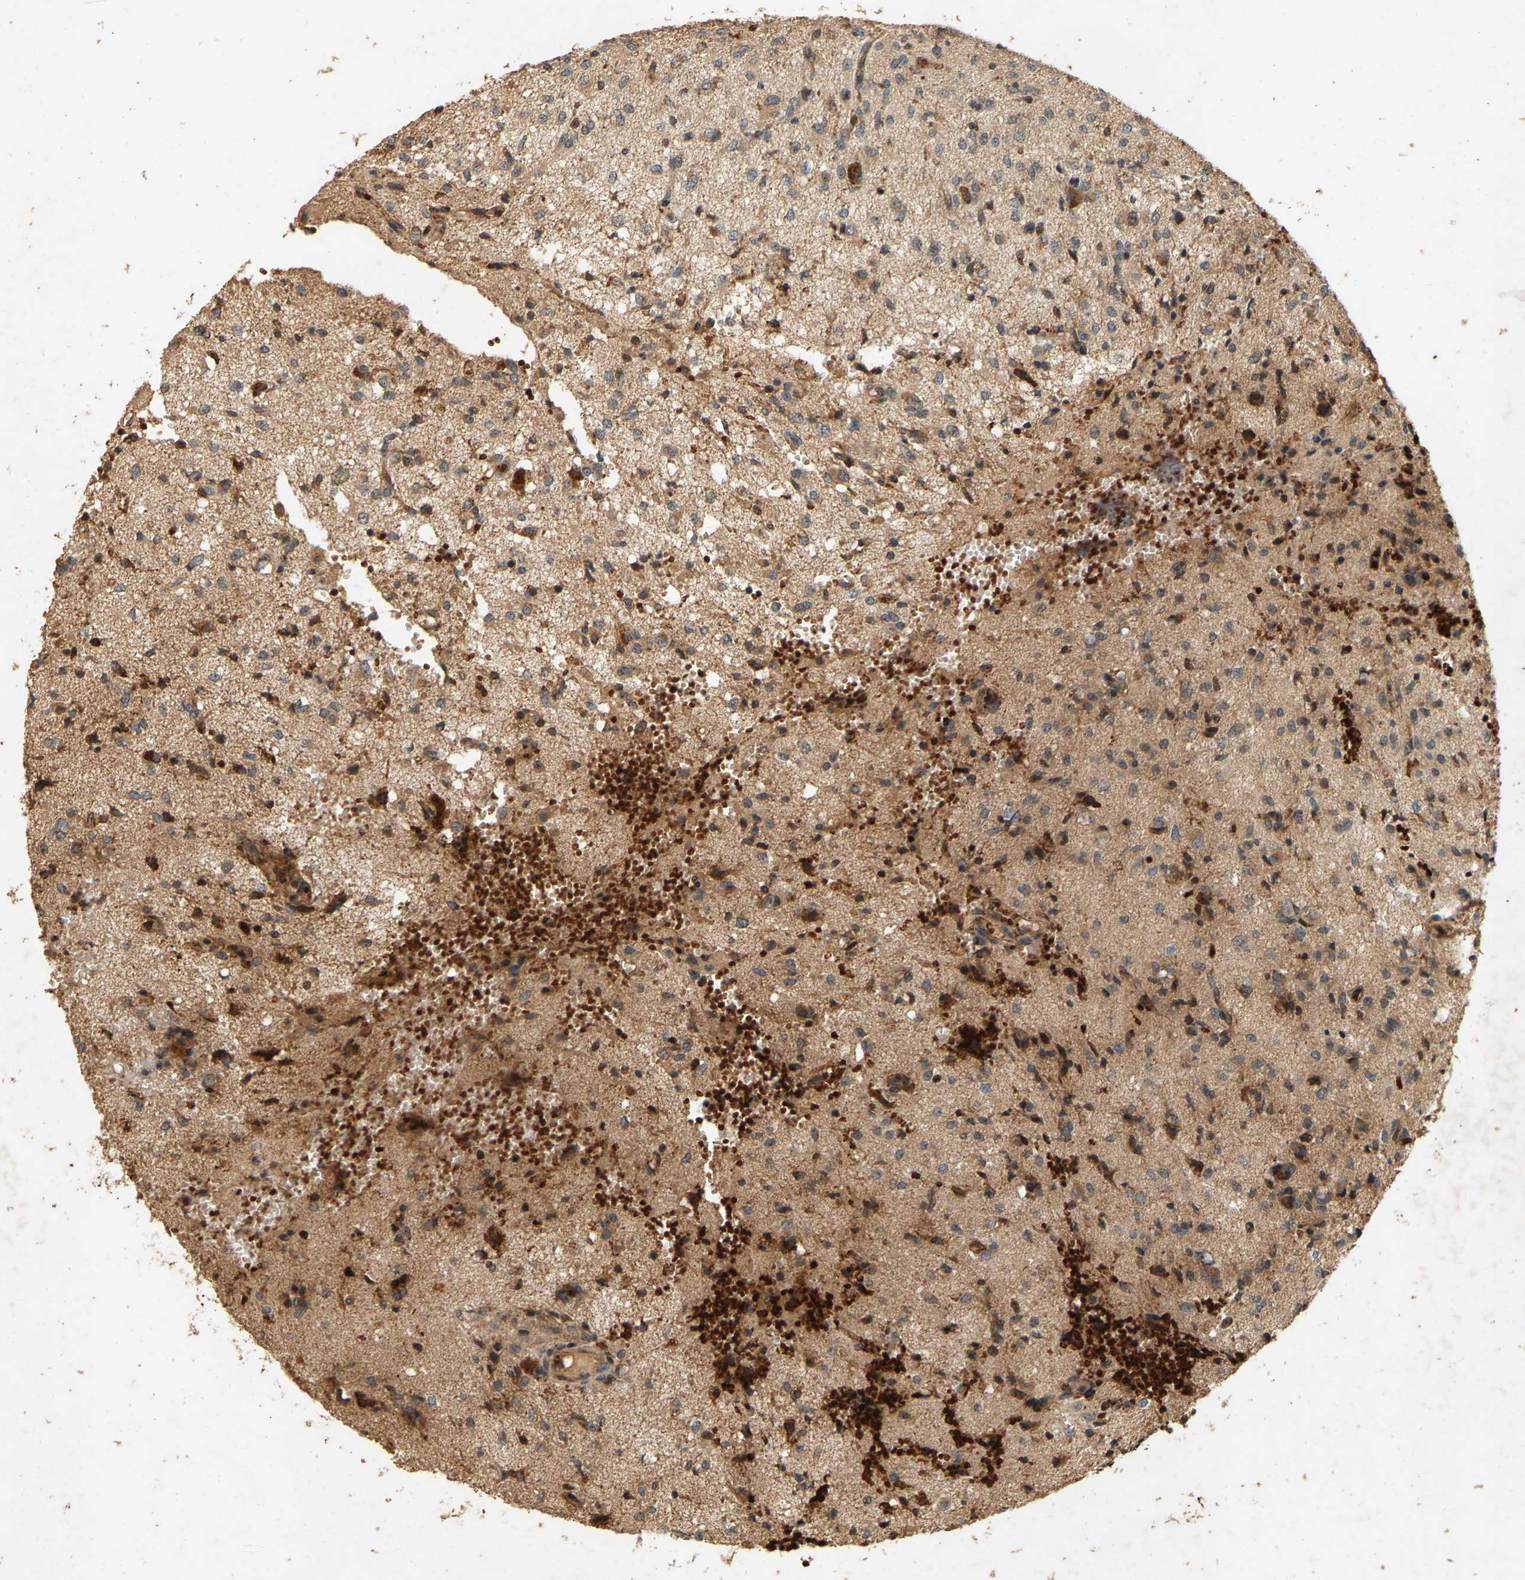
{"staining": {"intensity": "weak", "quantity": ">75%", "location": "cytoplasmic/membranous"}, "tissue": "glioma", "cell_type": "Tumor cells", "image_type": "cancer", "snomed": [{"axis": "morphology", "description": "Glioma, malignant, High grade"}, {"axis": "topography", "description": "Brain"}], "caption": "The micrograph exhibits immunohistochemical staining of malignant glioma (high-grade). There is weak cytoplasmic/membranous expression is identified in approximately >75% of tumor cells.", "gene": "CIDEC", "patient": {"sex": "female", "age": 59}}